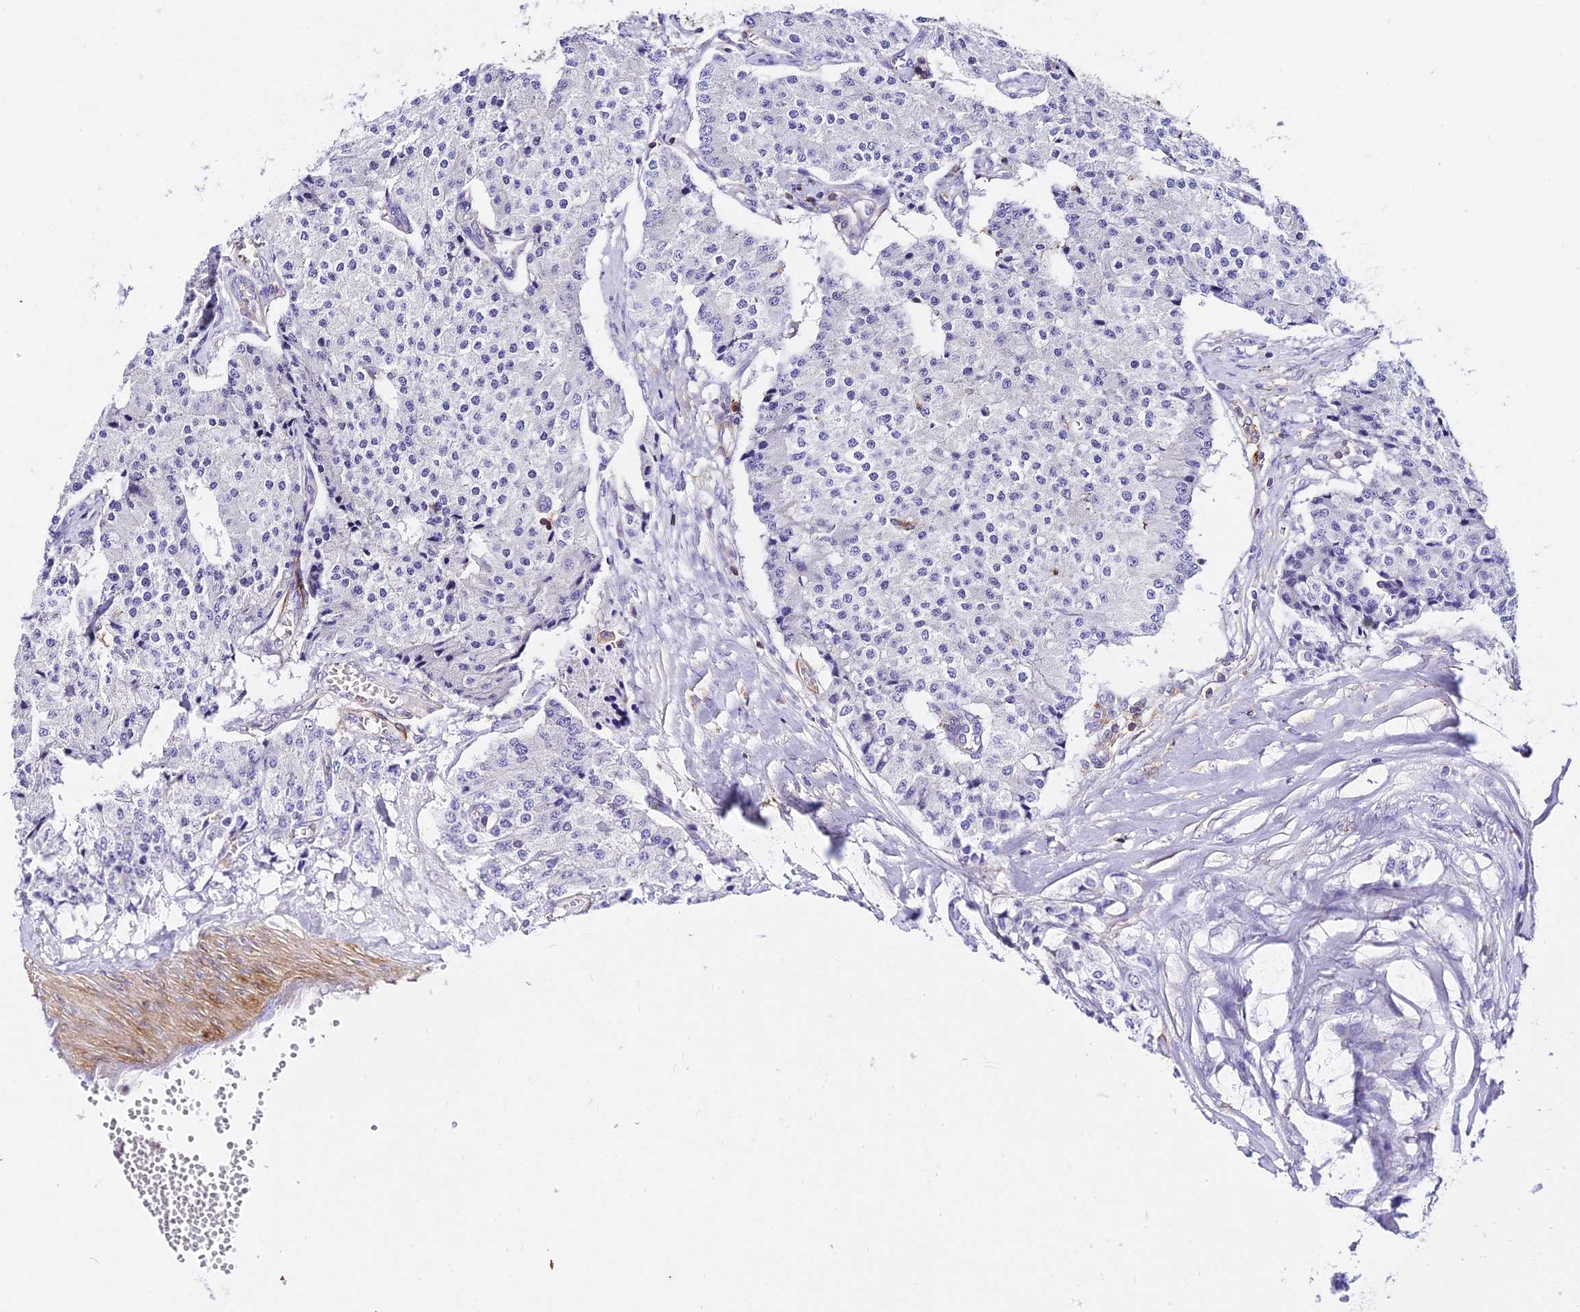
{"staining": {"intensity": "negative", "quantity": "none", "location": "none"}, "tissue": "carcinoid", "cell_type": "Tumor cells", "image_type": "cancer", "snomed": [{"axis": "morphology", "description": "Carcinoid, malignant, NOS"}, {"axis": "topography", "description": "Colon"}], "caption": "High magnification brightfield microscopy of carcinoid (malignant) stained with DAB (brown) and counterstained with hematoxylin (blue): tumor cells show no significant positivity. Brightfield microscopy of IHC stained with DAB (brown) and hematoxylin (blue), captured at high magnification.", "gene": "CSRP1", "patient": {"sex": "female", "age": 52}}